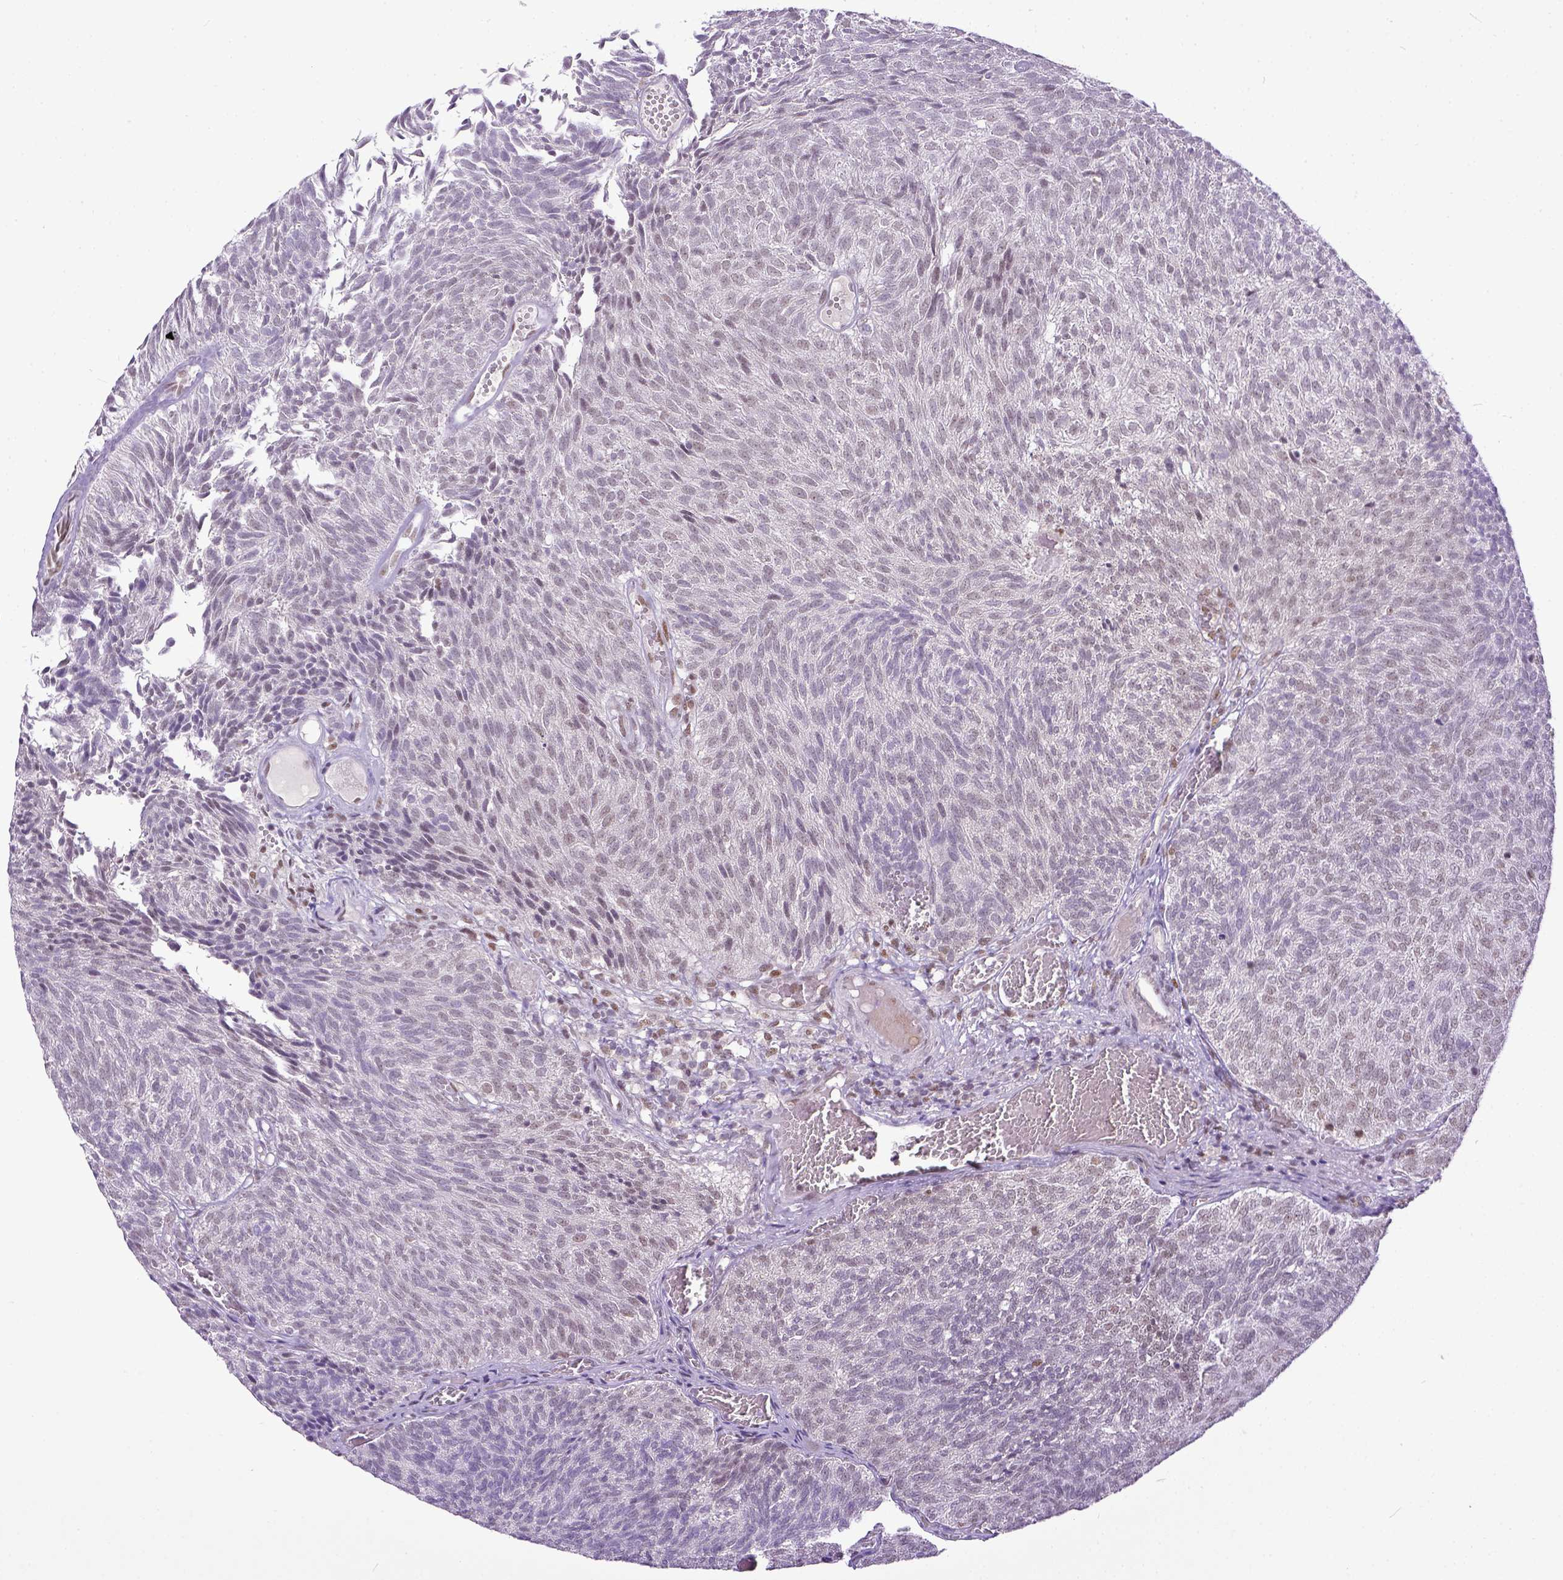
{"staining": {"intensity": "negative", "quantity": "none", "location": "none"}, "tissue": "urothelial cancer", "cell_type": "Tumor cells", "image_type": "cancer", "snomed": [{"axis": "morphology", "description": "Urothelial carcinoma, Low grade"}, {"axis": "topography", "description": "Urinary bladder"}], "caption": "This is an immunohistochemistry image of urothelial cancer. There is no positivity in tumor cells.", "gene": "ERCC1", "patient": {"sex": "male", "age": 77}}